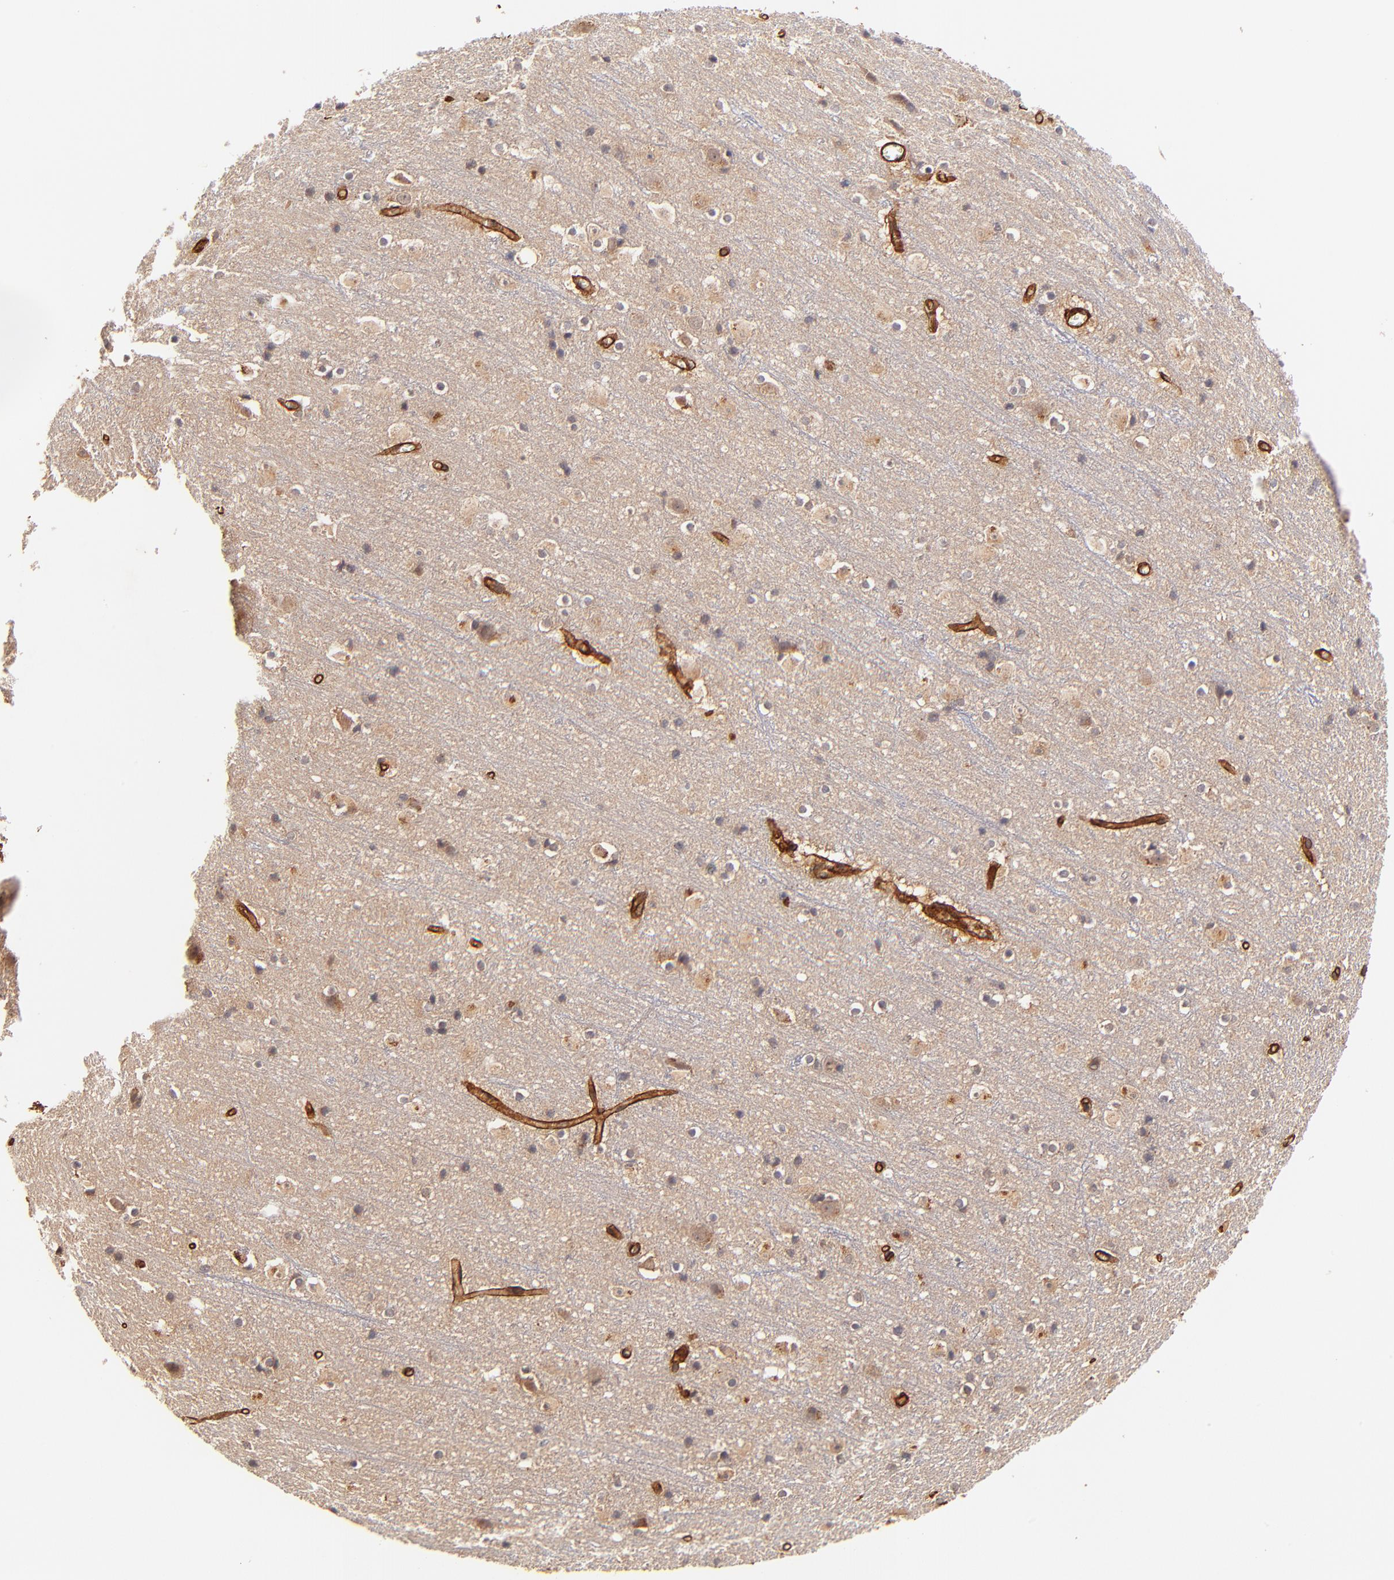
{"staining": {"intensity": "strong", "quantity": ">75%", "location": "cytoplasmic/membranous"}, "tissue": "cerebral cortex", "cell_type": "Endothelial cells", "image_type": "normal", "snomed": [{"axis": "morphology", "description": "Normal tissue, NOS"}, {"axis": "topography", "description": "Cerebral cortex"}], "caption": "This is a photomicrograph of immunohistochemistry staining of unremarkable cerebral cortex, which shows strong expression in the cytoplasmic/membranous of endothelial cells.", "gene": "ITGB1", "patient": {"sex": "male", "age": 45}}